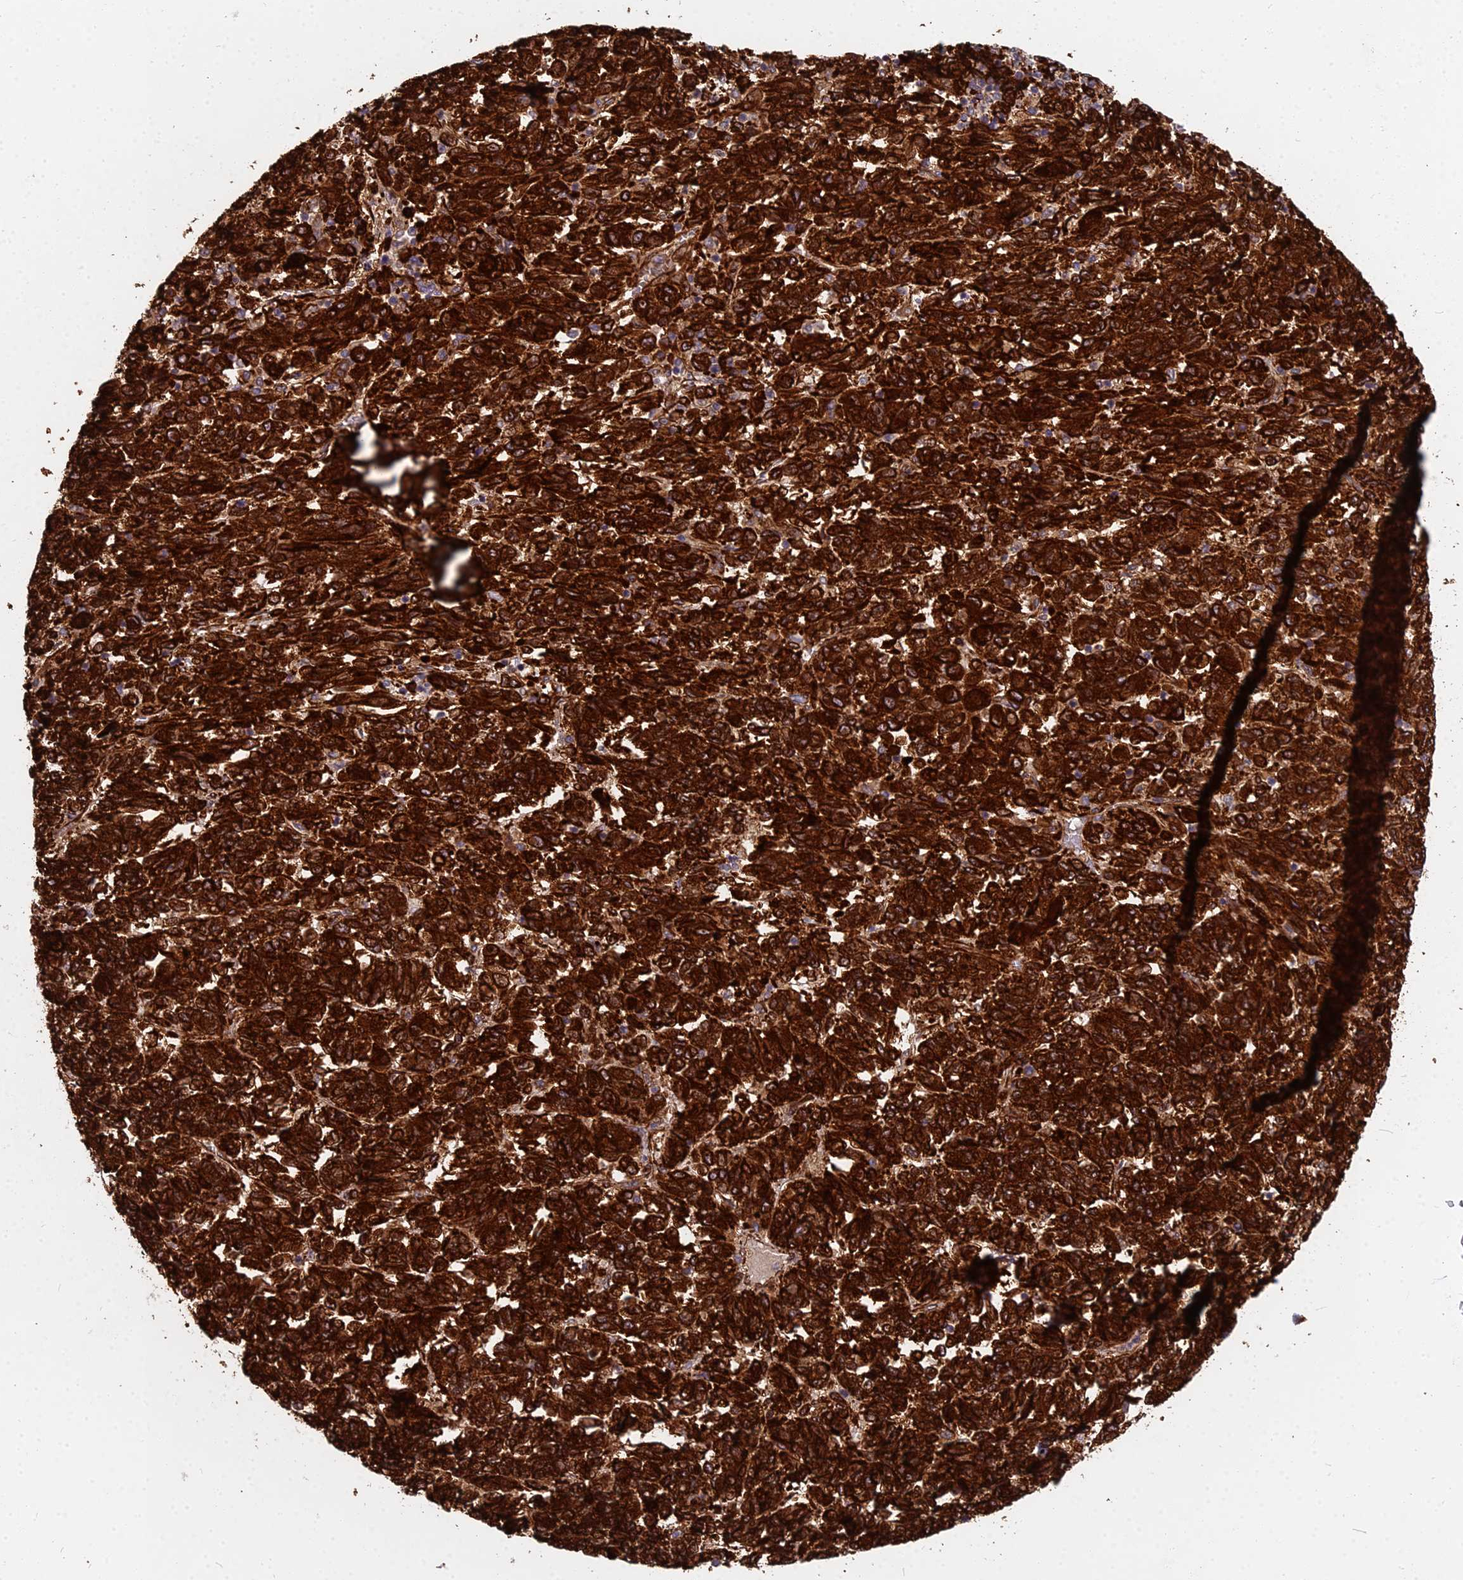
{"staining": {"intensity": "strong", "quantity": ">75%", "location": "cytoplasmic/membranous"}, "tissue": "melanoma", "cell_type": "Tumor cells", "image_type": "cancer", "snomed": [{"axis": "morphology", "description": "Malignant melanoma, Metastatic site"}, {"axis": "topography", "description": "Lung"}], "caption": "Malignant melanoma (metastatic site) stained with a protein marker demonstrates strong staining in tumor cells.", "gene": "NDUFAF7", "patient": {"sex": "male", "age": 64}}